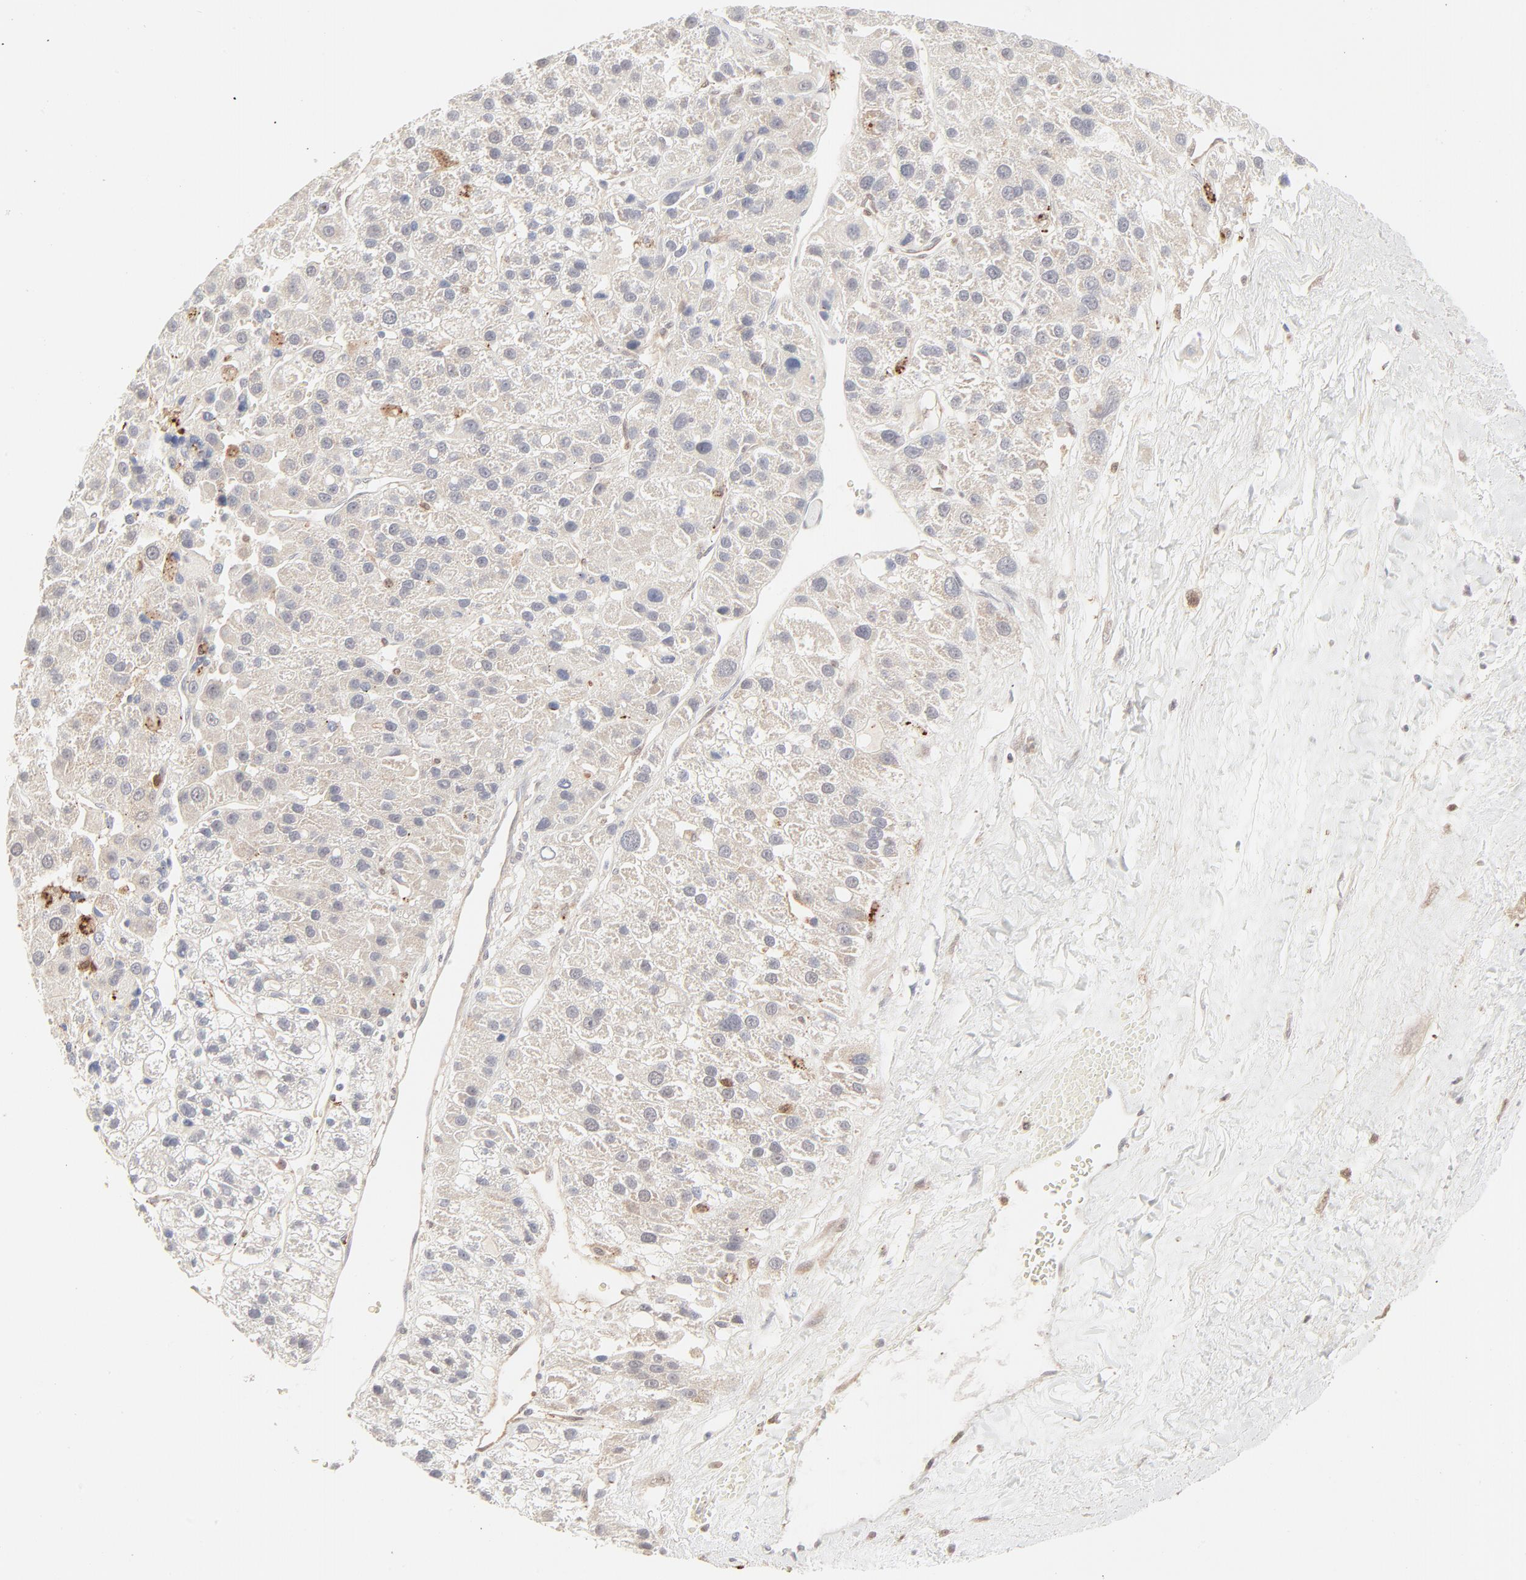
{"staining": {"intensity": "negative", "quantity": "none", "location": "none"}, "tissue": "liver cancer", "cell_type": "Tumor cells", "image_type": "cancer", "snomed": [{"axis": "morphology", "description": "Carcinoma, Hepatocellular, NOS"}, {"axis": "topography", "description": "Liver"}], "caption": "Tumor cells are negative for protein expression in human liver cancer.", "gene": "LGALS2", "patient": {"sex": "female", "age": 85}}